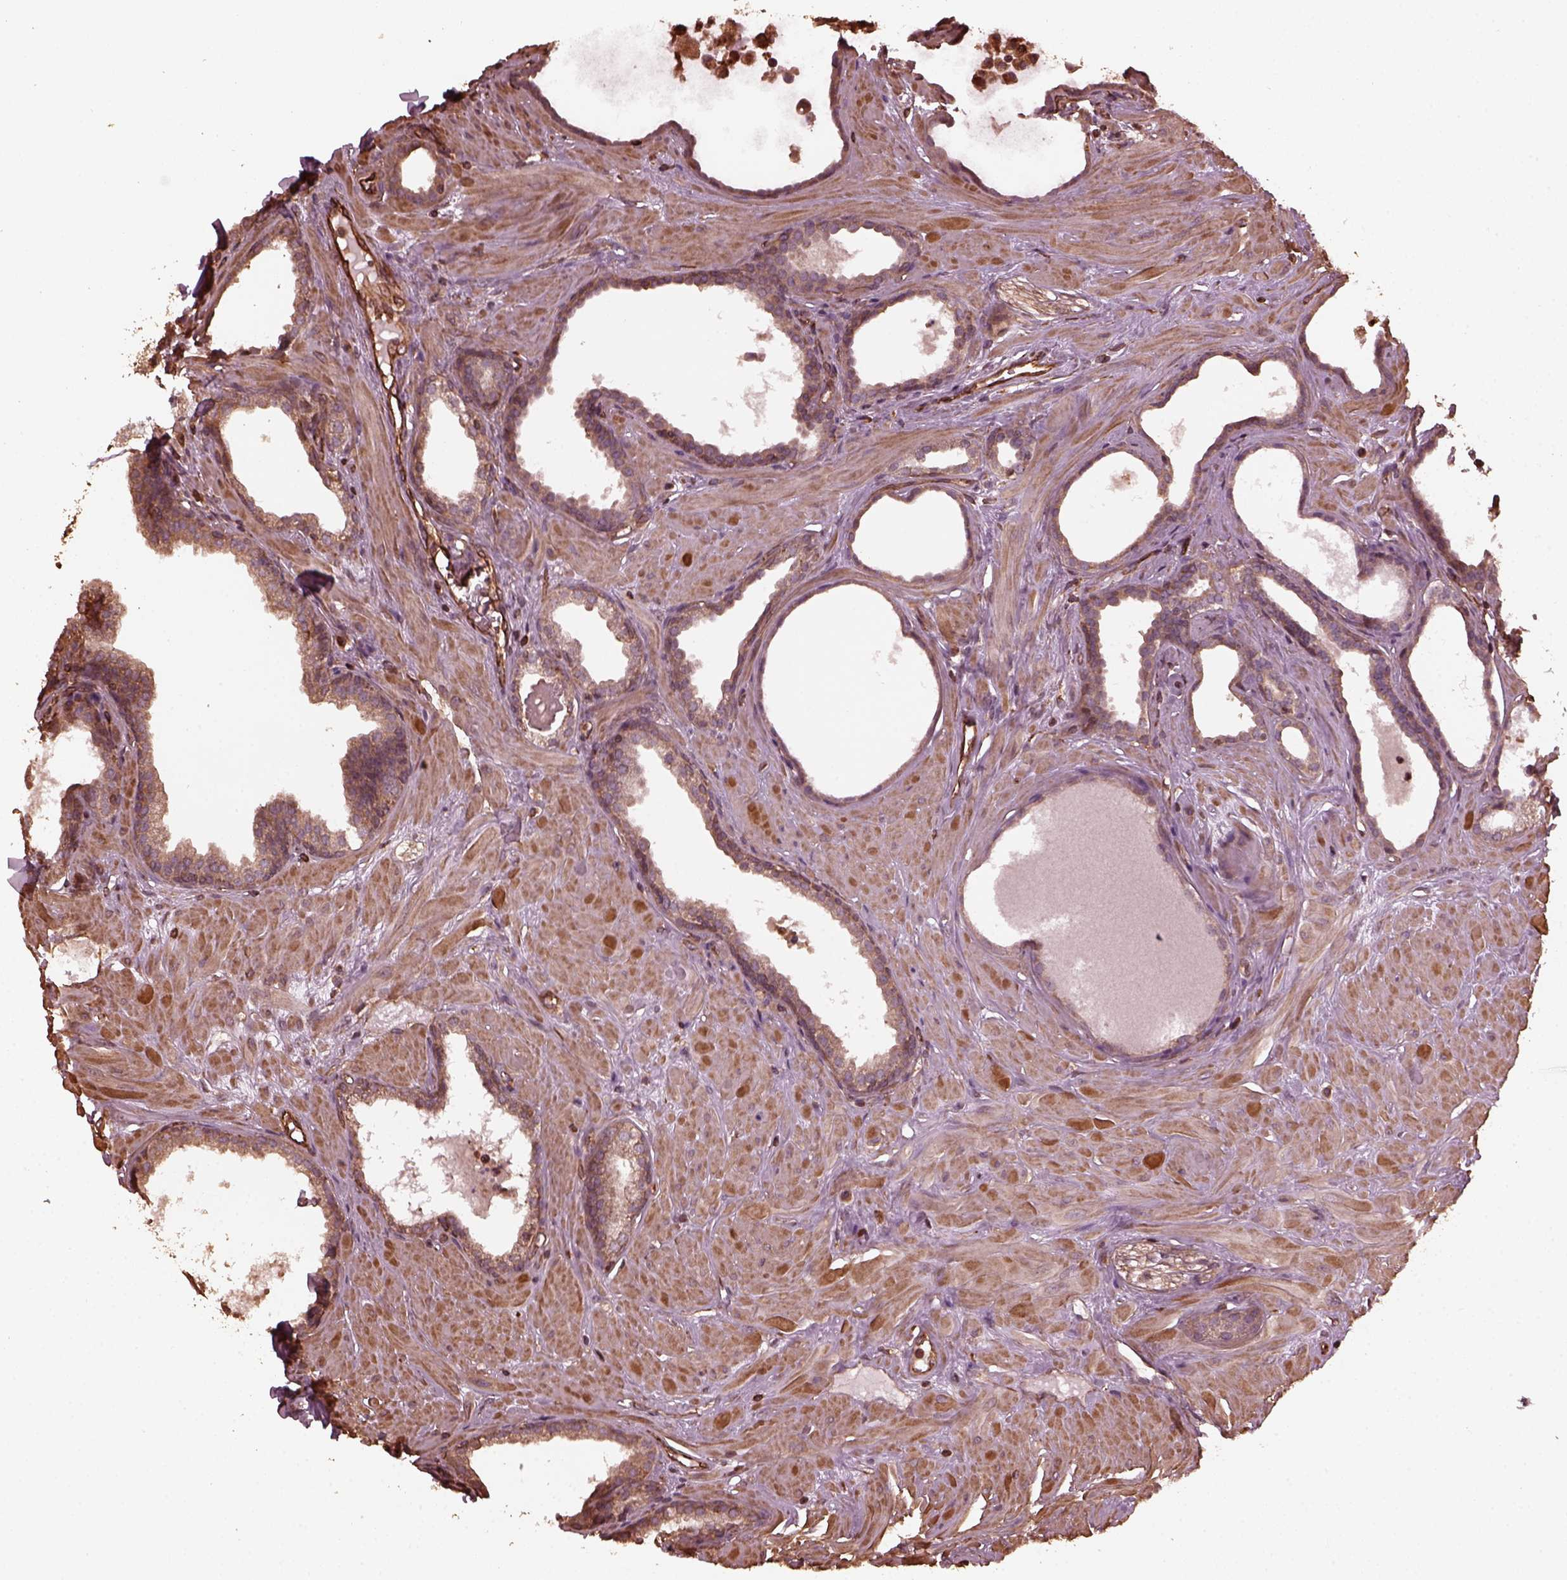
{"staining": {"intensity": "weak", "quantity": "25%-75%", "location": "cytoplasmic/membranous"}, "tissue": "prostate", "cell_type": "Glandular cells", "image_type": "normal", "snomed": [{"axis": "morphology", "description": "Normal tissue, NOS"}, {"axis": "topography", "description": "Prostate"}], "caption": "This histopathology image demonstrates immunohistochemistry (IHC) staining of normal human prostate, with low weak cytoplasmic/membranous staining in about 25%-75% of glandular cells.", "gene": "GTPBP1", "patient": {"sex": "male", "age": 48}}